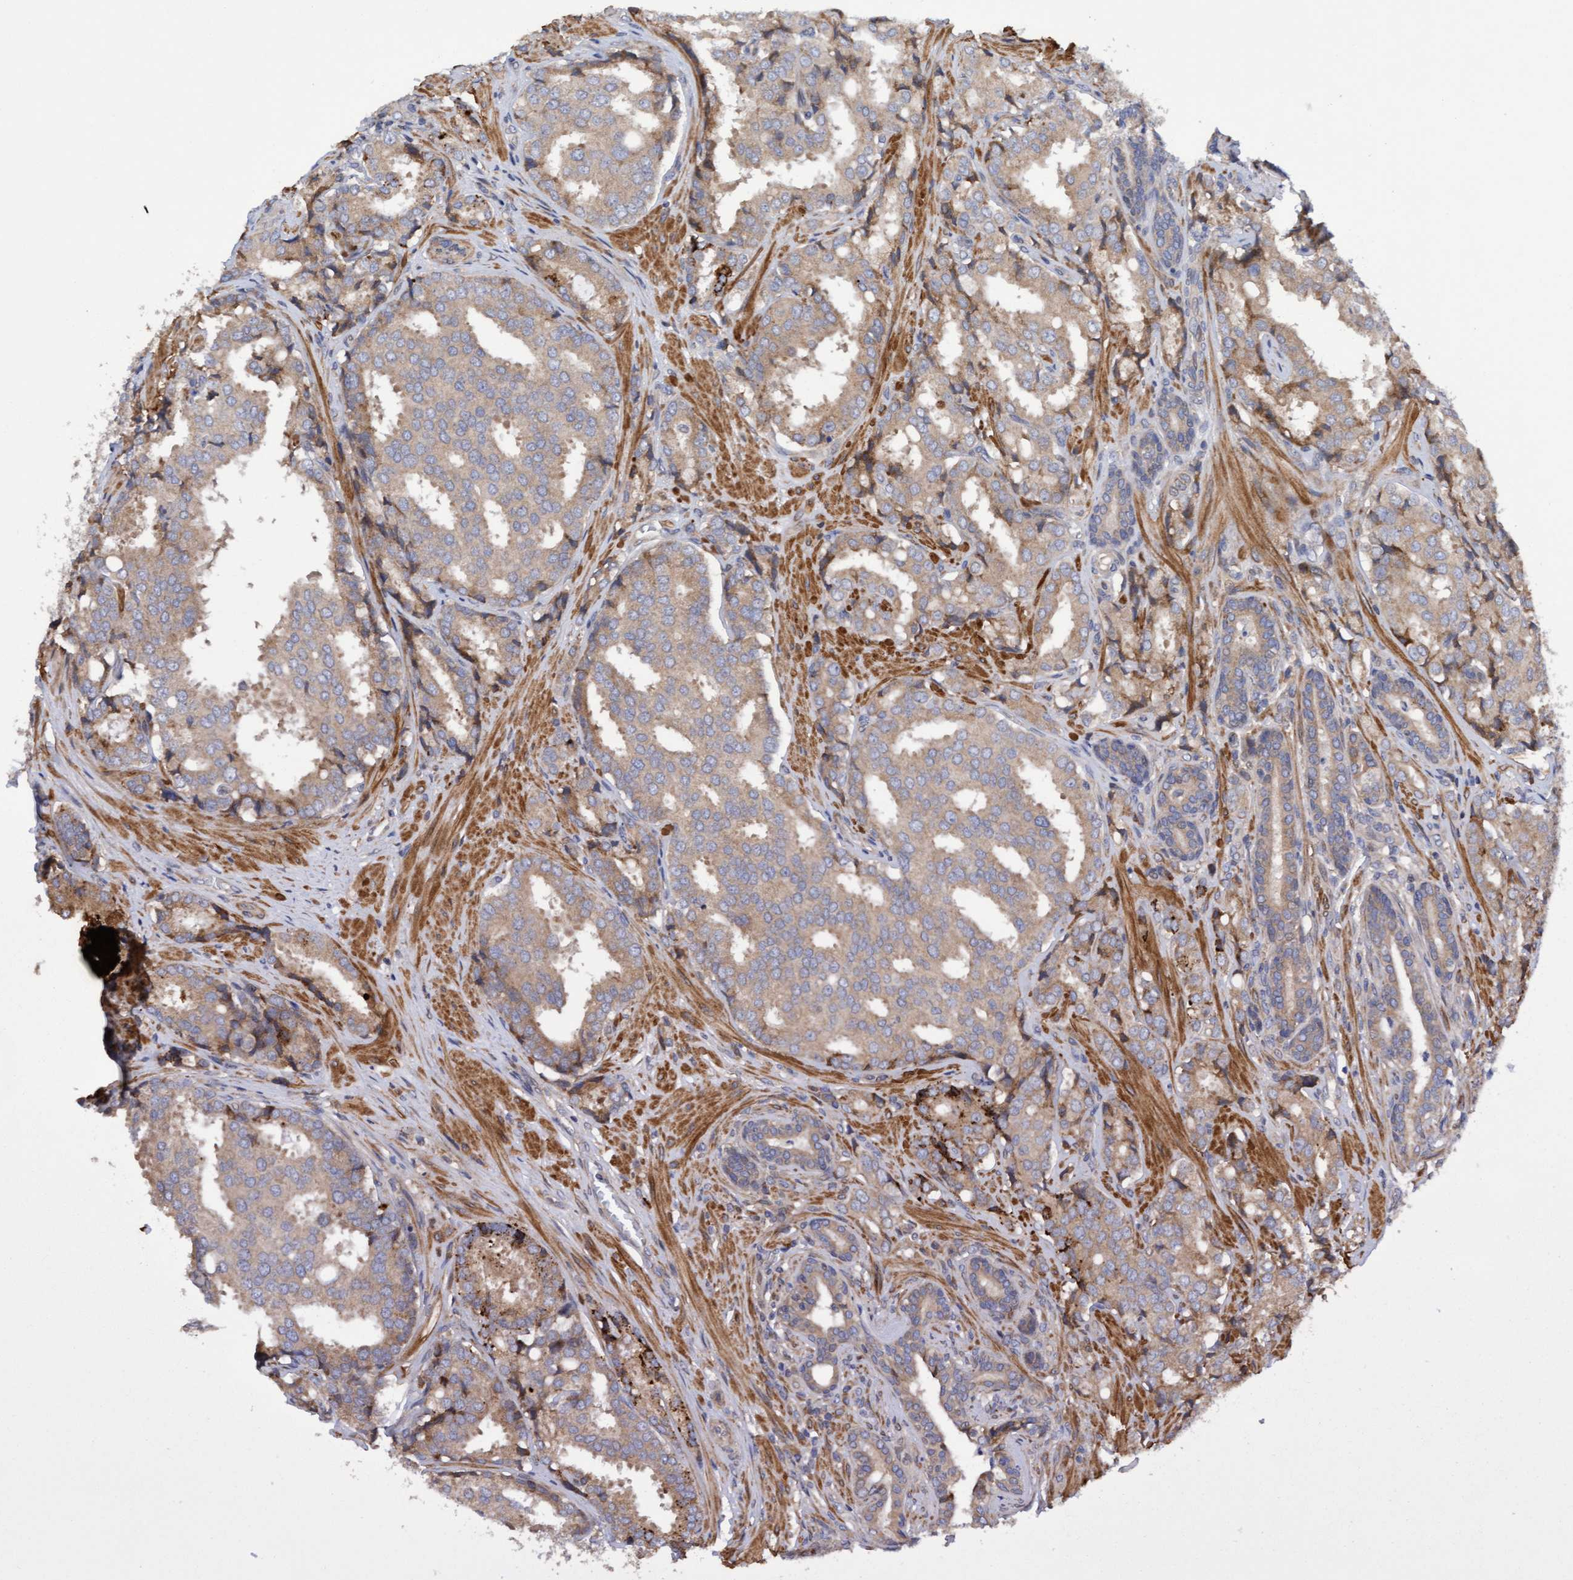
{"staining": {"intensity": "weak", "quantity": "25%-75%", "location": "cytoplasmic/membranous"}, "tissue": "prostate cancer", "cell_type": "Tumor cells", "image_type": "cancer", "snomed": [{"axis": "morphology", "description": "Adenocarcinoma, High grade"}, {"axis": "topography", "description": "Prostate"}], "caption": "This is an image of IHC staining of prostate high-grade adenocarcinoma, which shows weak expression in the cytoplasmic/membranous of tumor cells.", "gene": "ELP5", "patient": {"sex": "male", "age": 50}}